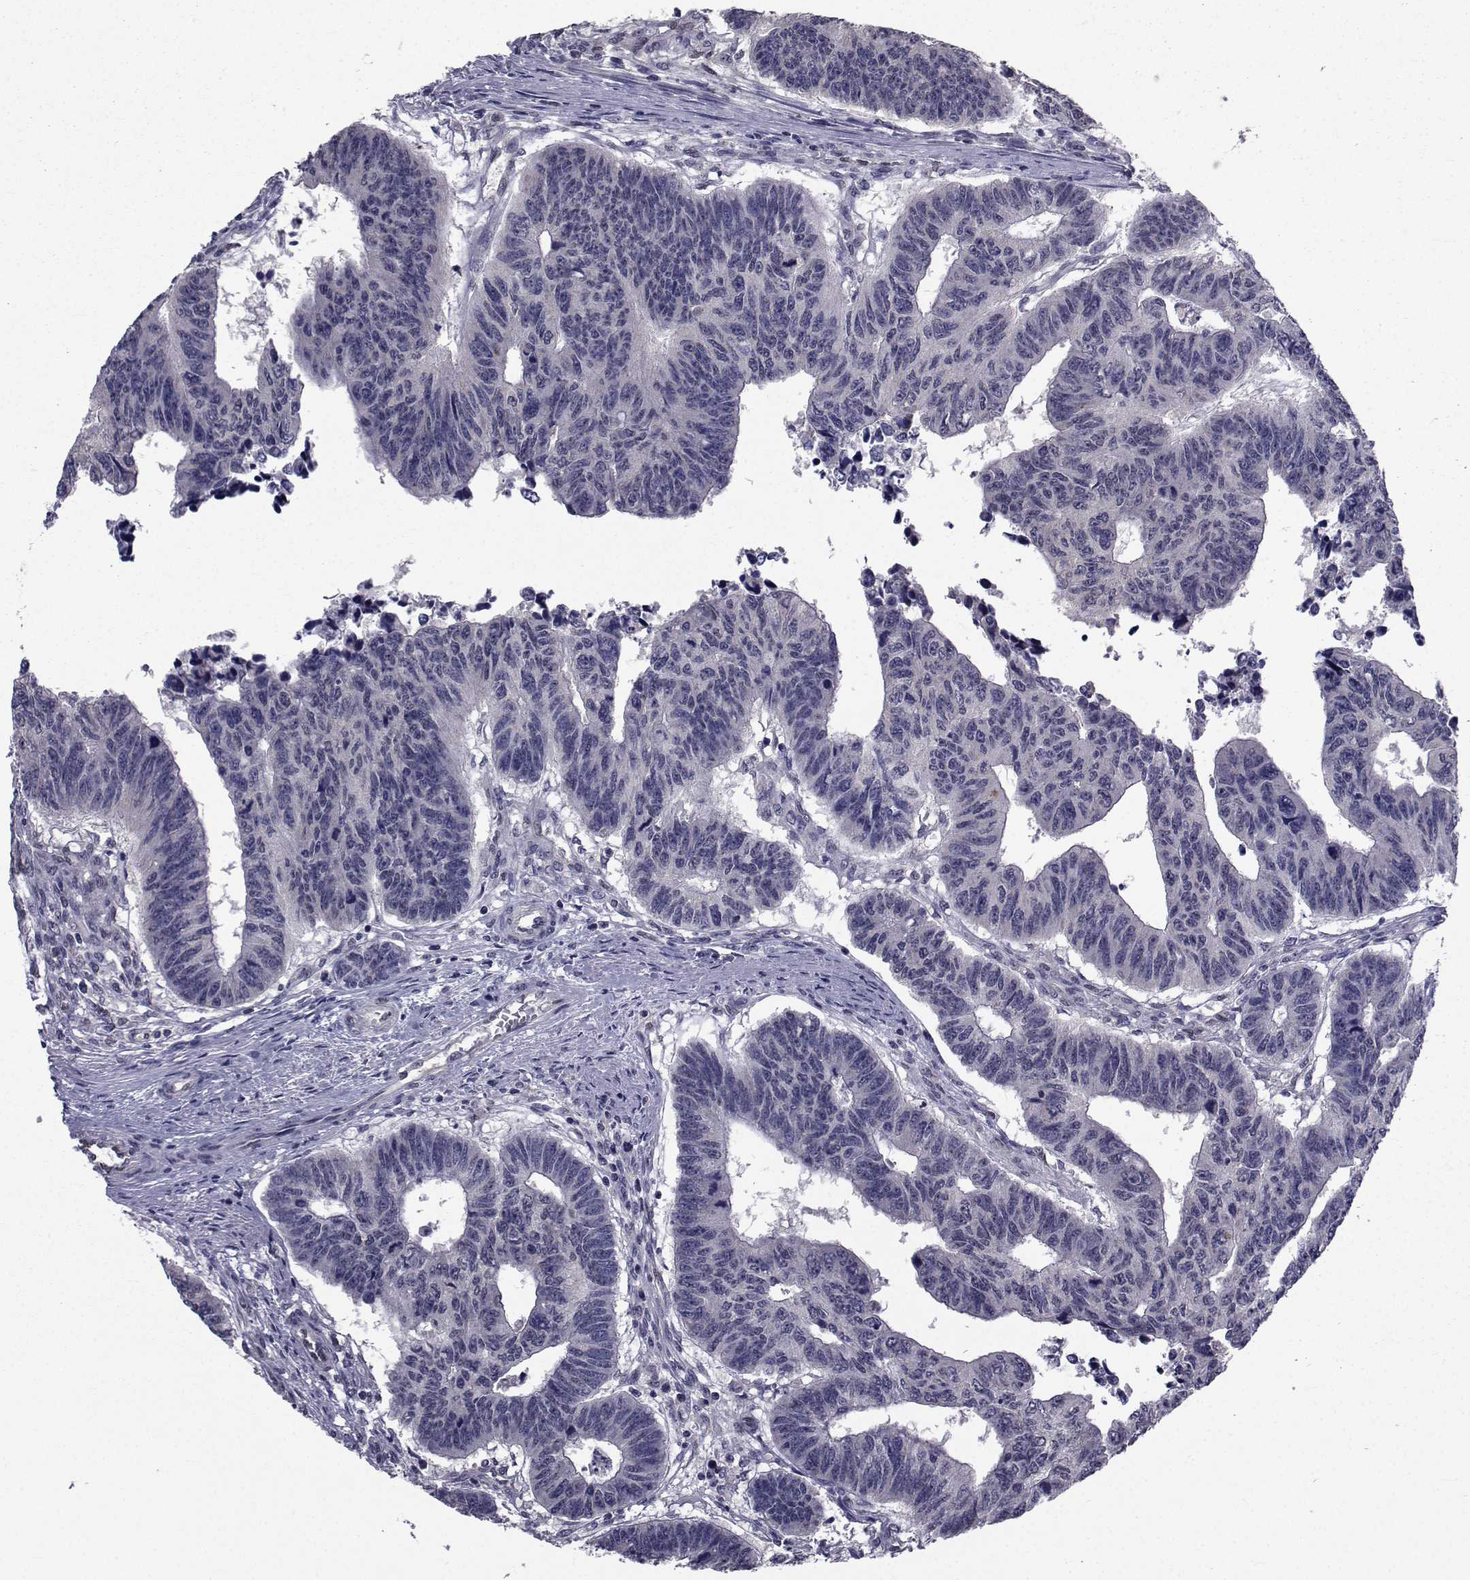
{"staining": {"intensity": "negative", "quantity": "none", "location": "none"}, "tissue": "colorectal cancer", "cell_type": "Tumor cells", "image_type": "cancer", "snomed": [{"axis": "morphology", "description": "Adenocarcinoma, NOS"}, {"axis": "topography", "description": "Rectum"}], "caption": "Human colorectal cancer stained for a protein using immunohistochemistry (IHC) demonstrates no staining in tumor cells.", "gene": "CYP2S1", "patient": {"sex": "female", "age": 85}}